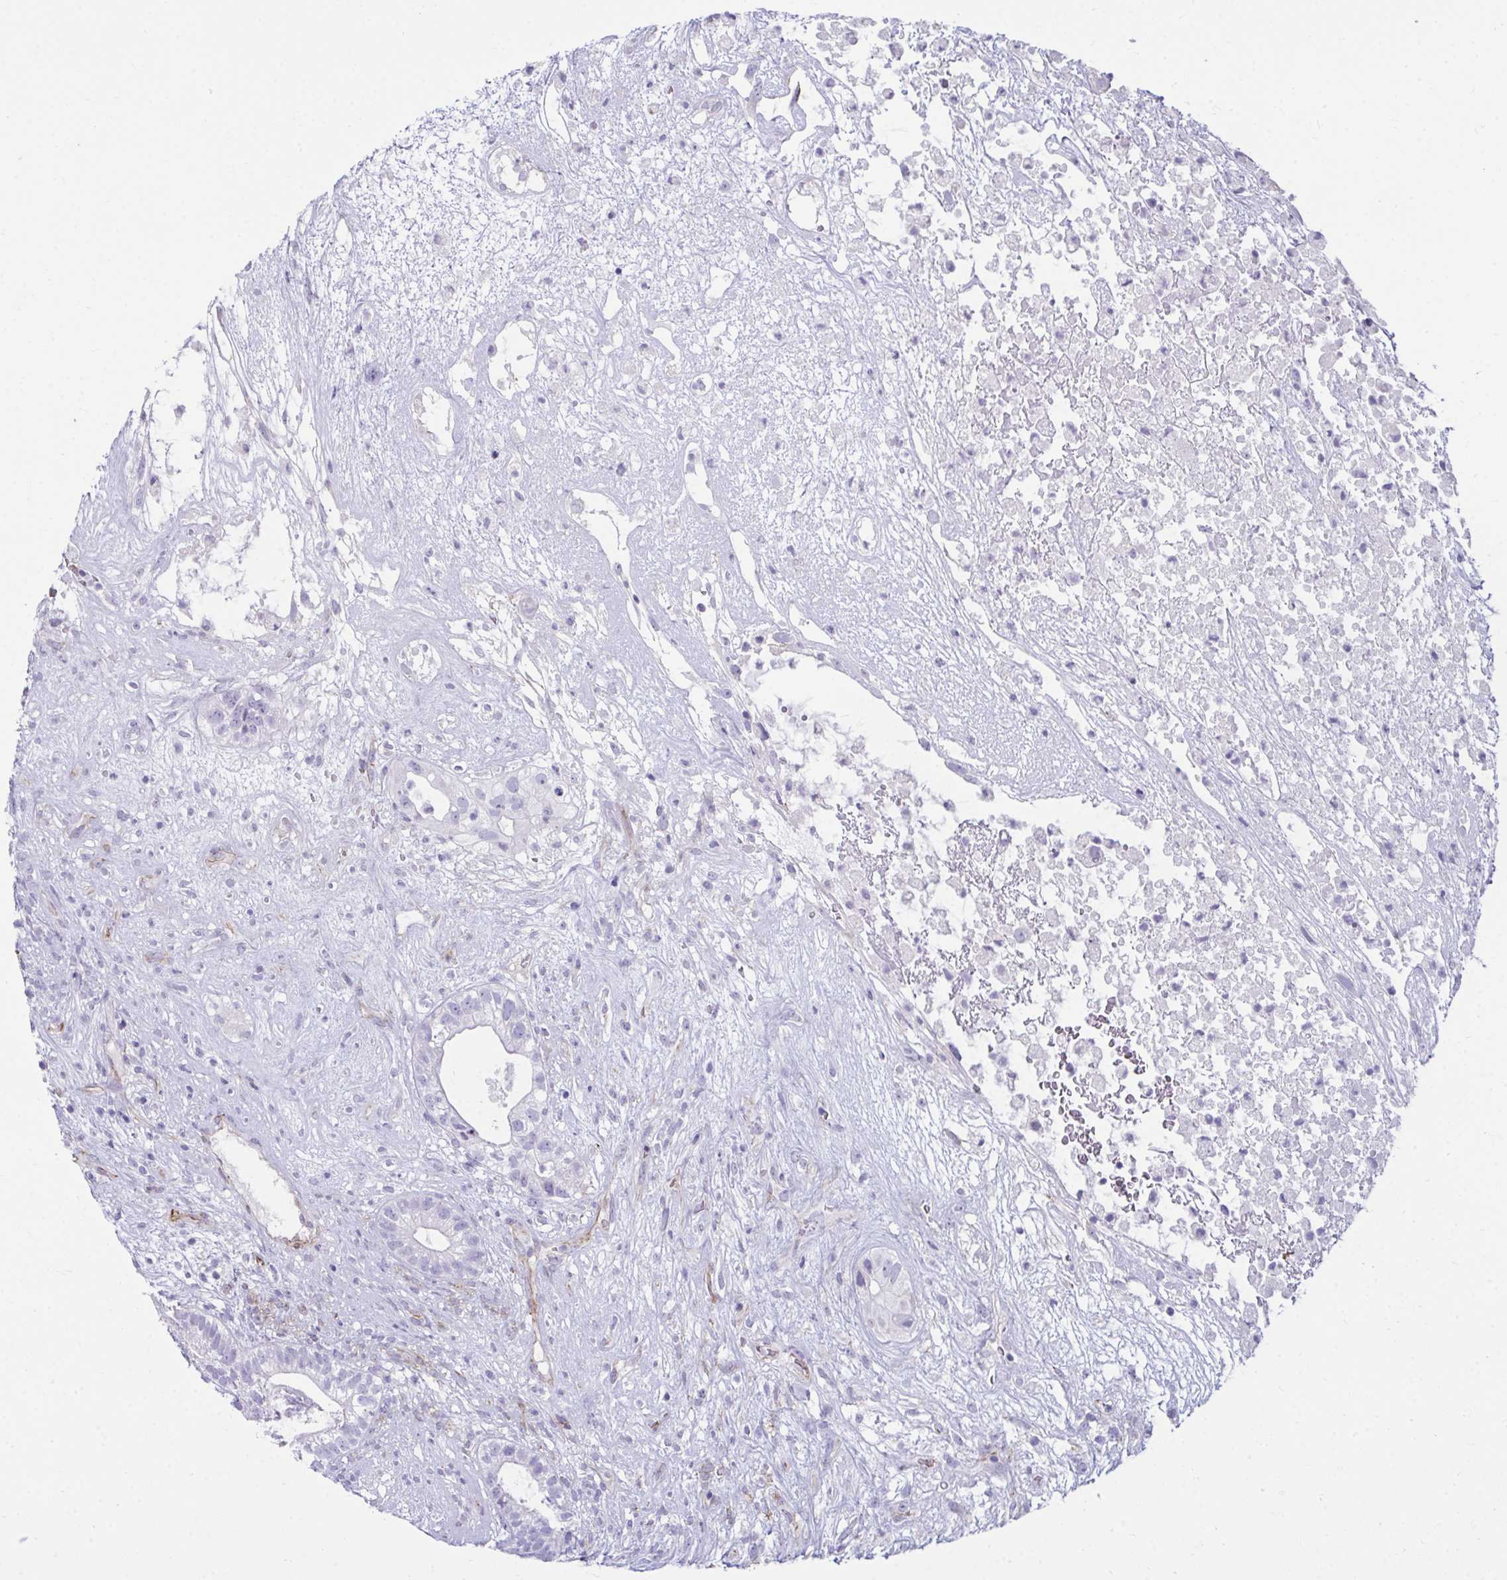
{"staining": {"intensity": "negative", "quantity": "none", "location": "none"}, "tissue": "testis cancer", "cell_type": "Tumor cells", "image_type": "cancer", "snomed": [{"axis": "morphology", "description": "Seminoma, NOS"}, {"axis": "morphology", "description": "Carcinoma, Embryonal, NOS"}, {"axis": "topography", "description": "Testis"}], "caption": "Embryonal carcinoma (testis) was stained to show a protein in brown. There is no significant staining in tumor cells. (Stains: DAB immunohistochemistry with hematoxylin counter stain, Microscopy: brightfield microscopy at high magnification).", "gene": "UBL3", "patient": {"sex": "male", "age": 41}}